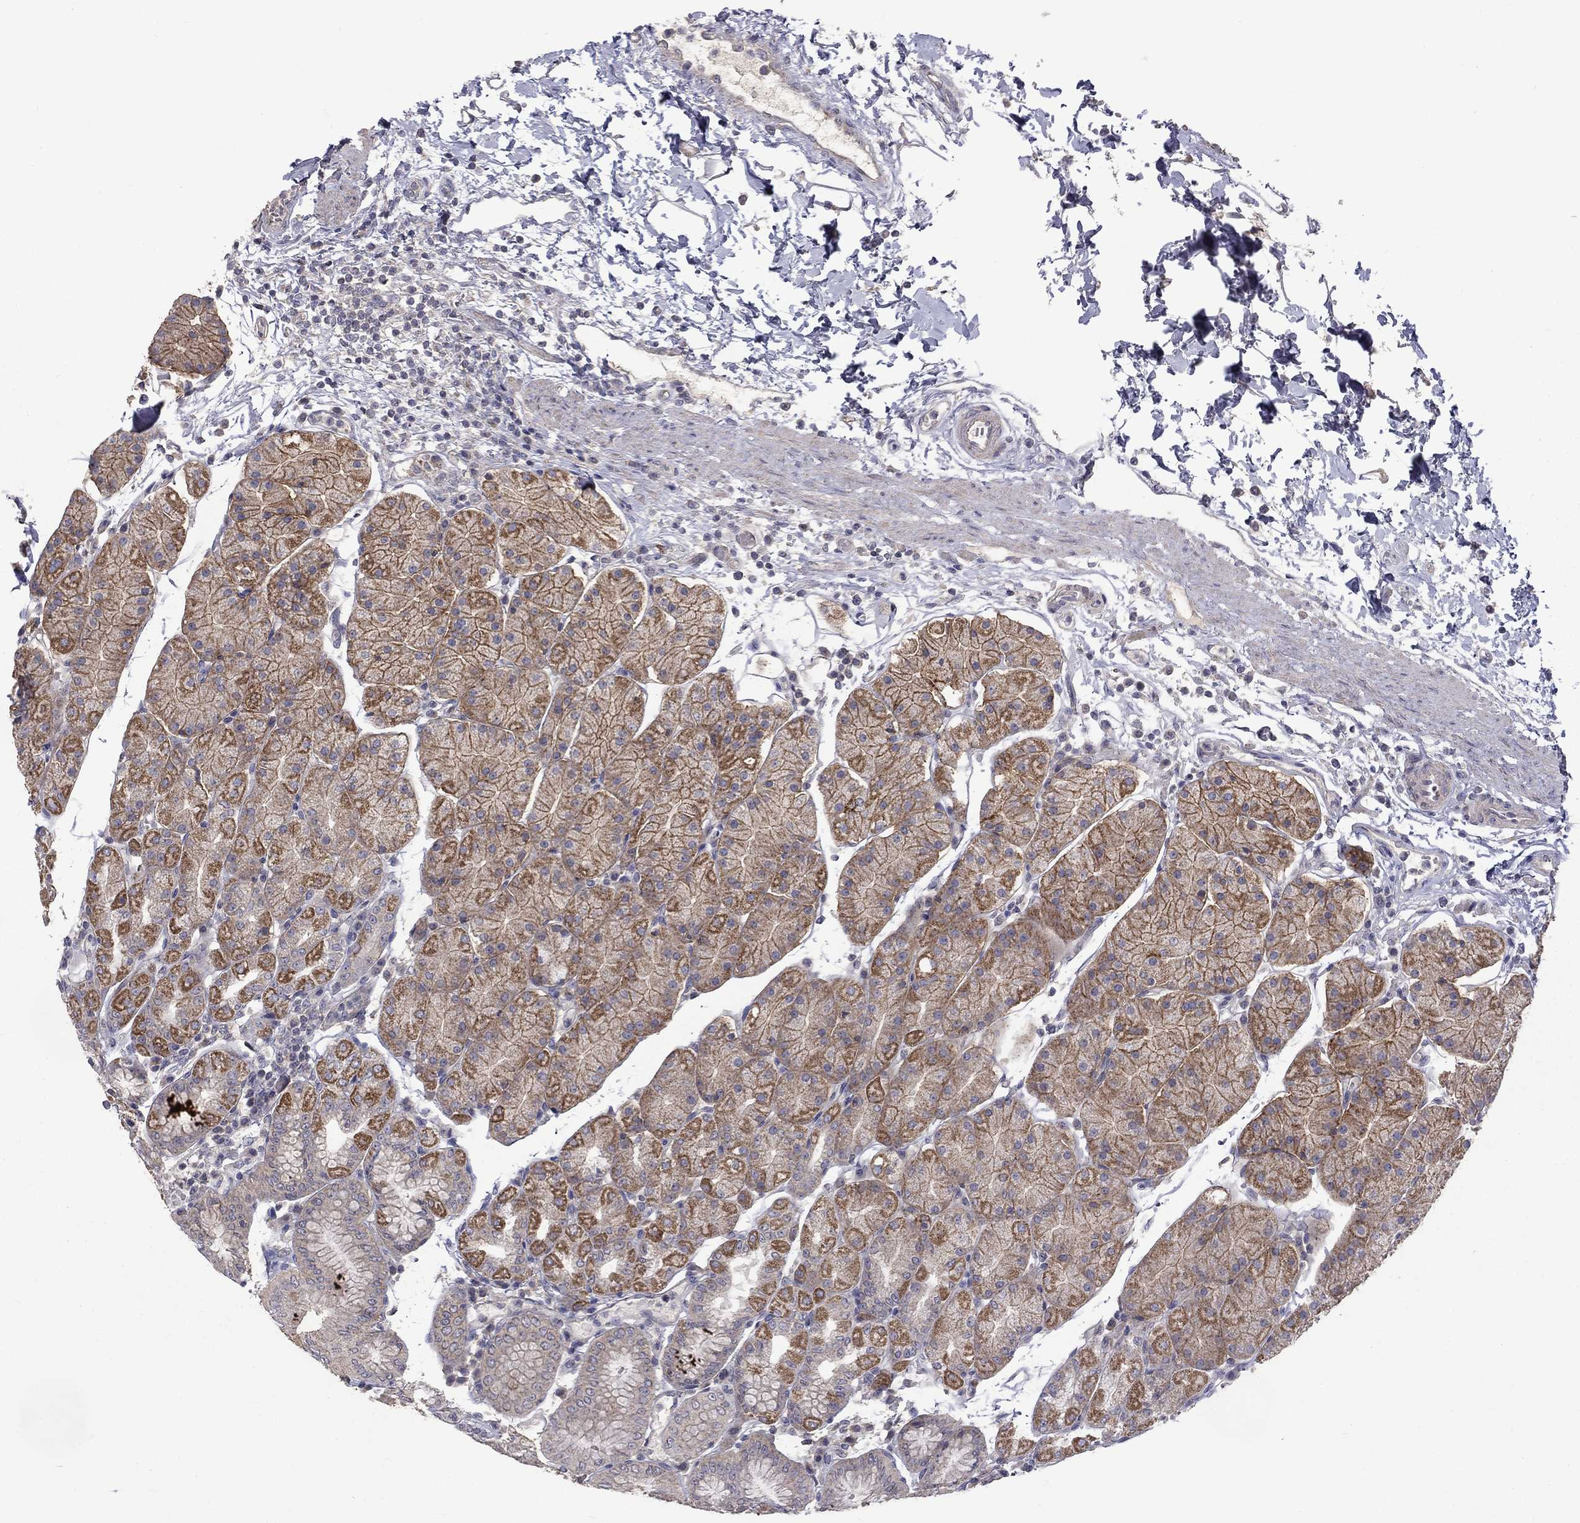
{"staining": {"intensity": "moderate", "quantity": "25%-75%", "location": "cytoplasmic/membranous"}, "tissue": "stomach", "cell_type": "Glandular cells", "image_type": "normal", "snomed": [{"axis": "morphology", "description": "Normal tissue, NOS"}, {"axis": "topography", "description": "Stomach"}], "caption": "About 25%-75% of glandular cells in normal stomach exhibit moderate cytoplasmic/membranous protein expression as visualized by brown immunohistochemical staining.", "gene": "SLC39A14", "patient": {"sex": "male", "age": 54}}